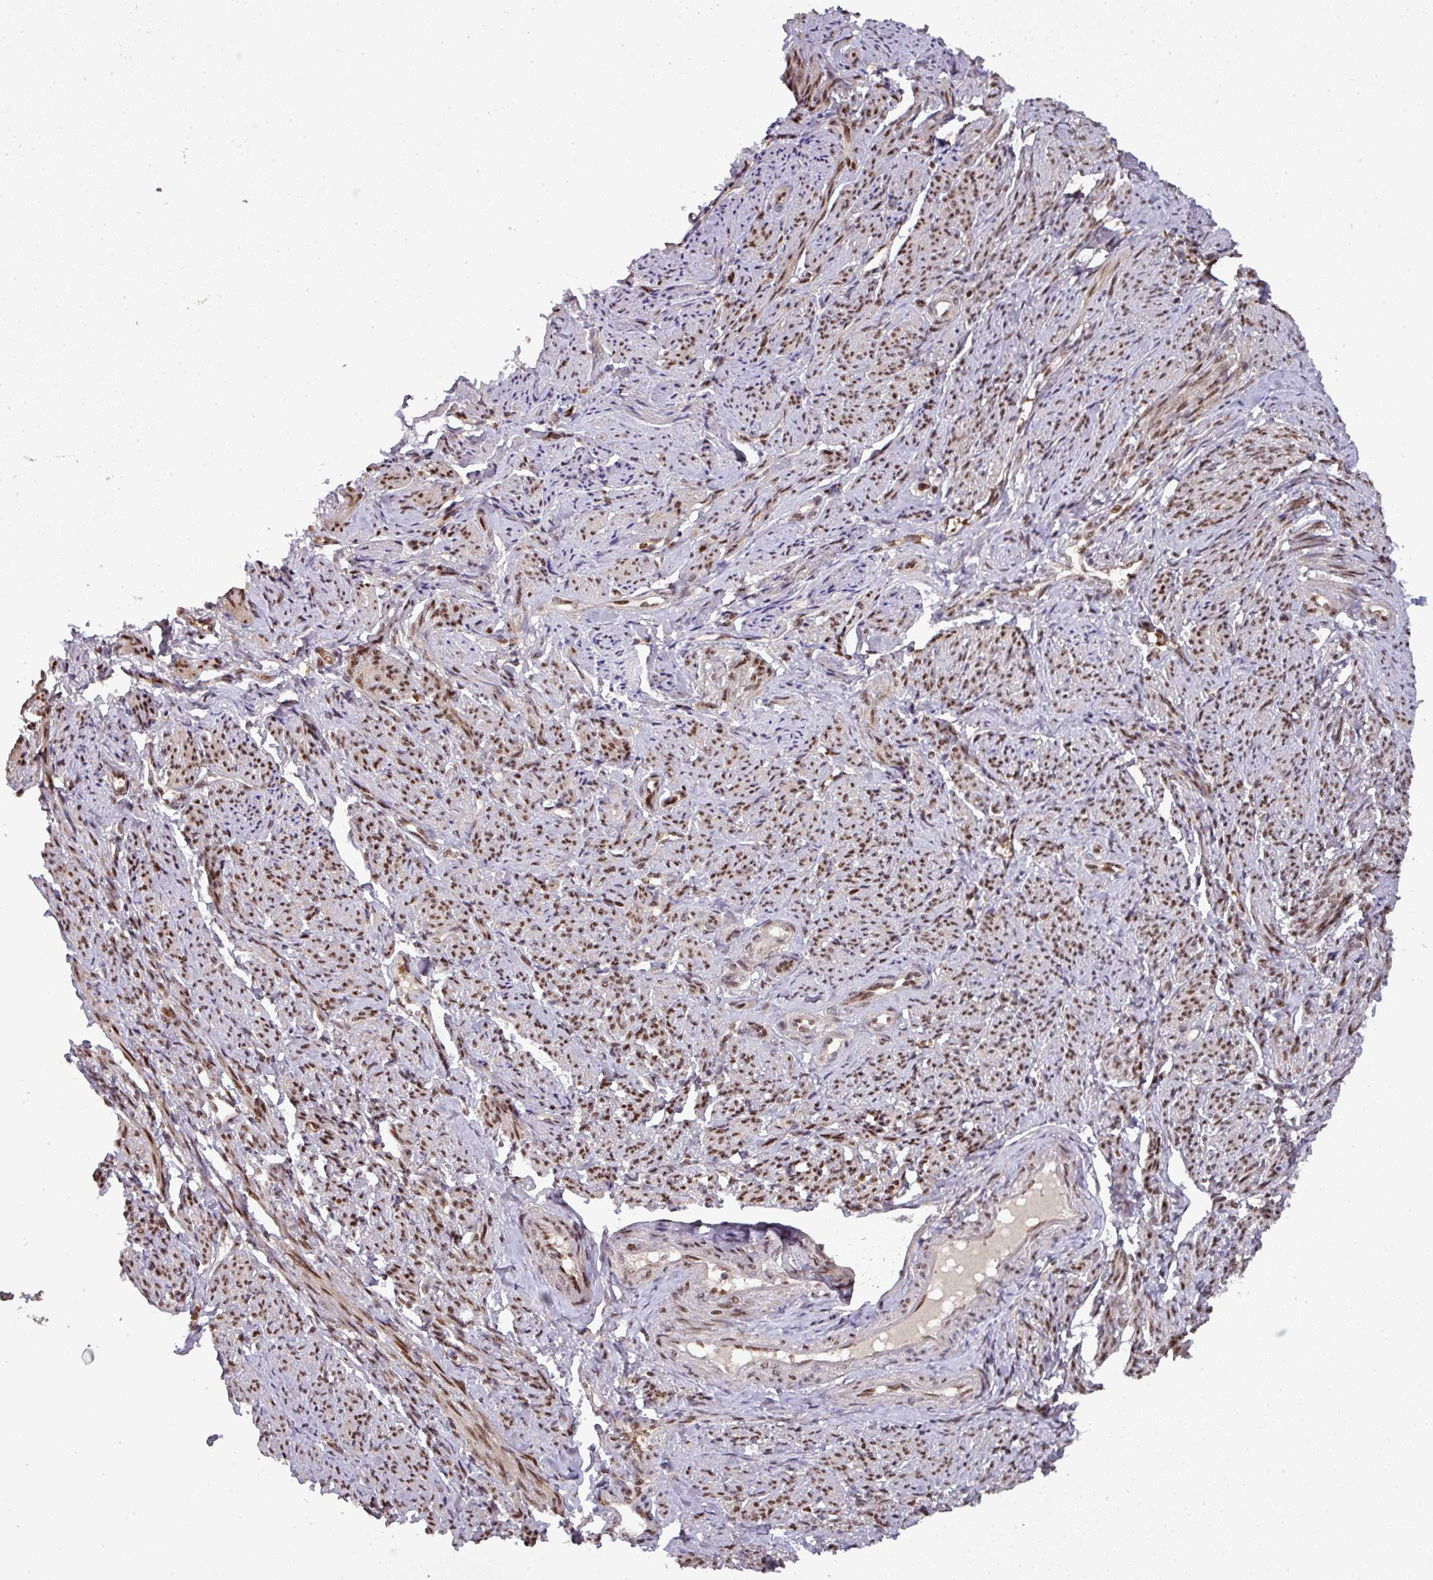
{"staining": {"intensity": "moderate", "quantity": ">75%", "location": "cytoplasmic/membranous,nuclear"}, "tissue": "smooth muscle", "cell_type": "Smooth muscle cells", "image_type": "normal", "snomed": [{"axis": "morphology", "description": "Normal tissue, NOS"}, {"axis": "topography", "description": "Smooth muscle"}], "caption": "Protein expression analysis of unremarkable human smooth muscle reveals moderate cytoplasmic/membranous,nuclear expression in approximately >75% of smooth muscle cells. (DAB (3,3'-diaminobenzidine) IHC with brightfield microscopy, high magnification).", "gene": "CIC", "patient": {"sex": "female", "age": 65}}